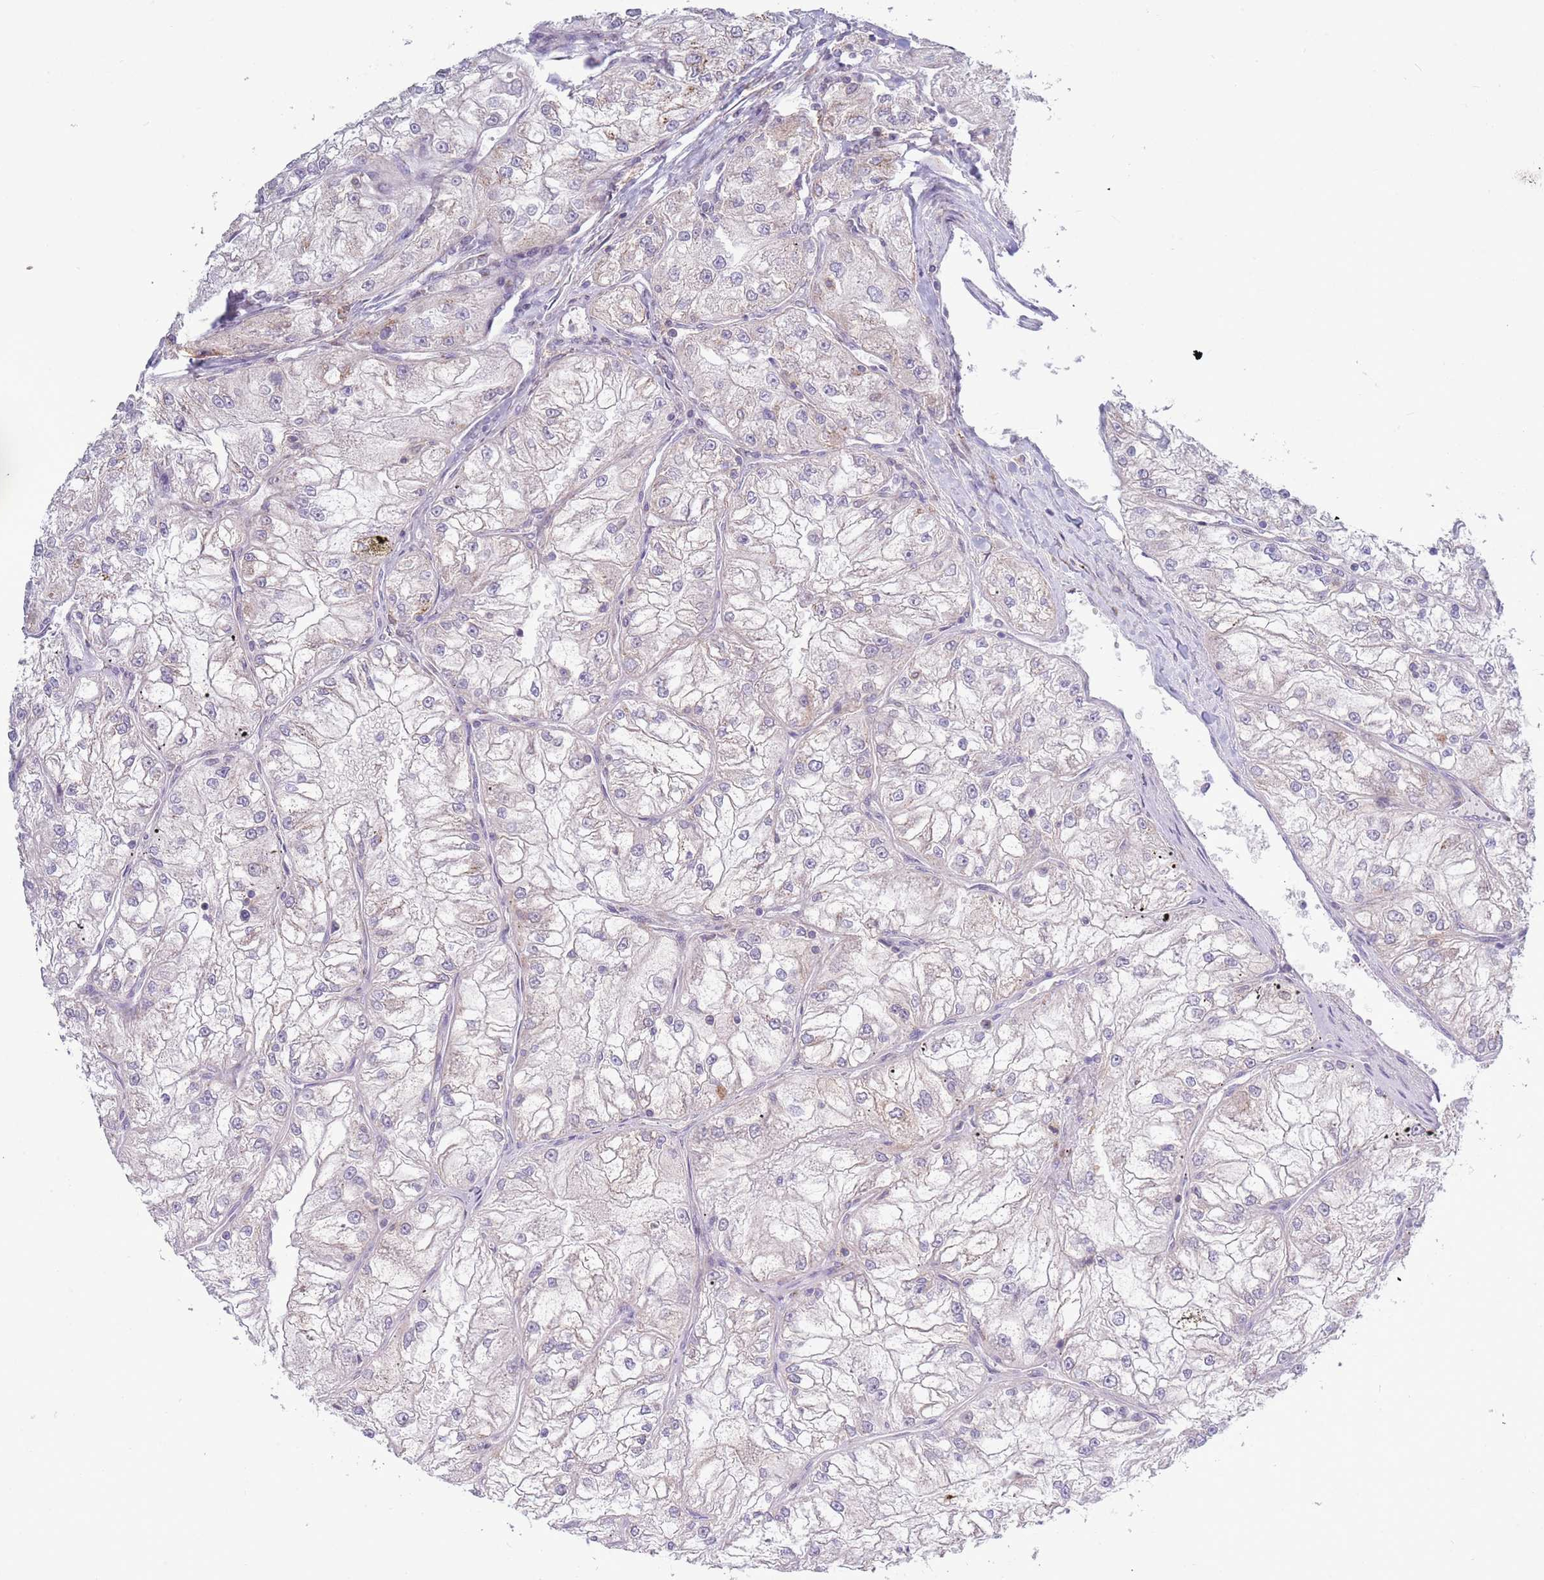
{"staining": {"intensity": "negative", "quantity": "none", "location": "none"}, "tissue": "renal cancer", "cell_type": "Tumor cells", "image_type": "cancer", "snomed": [{"axis": "morphology", "description": "Adenocarcinoma, NOS"}, {"axis": "topography", "description": "Kidney"}], "caption": "Immunohistochemistry histopathology image of renal cancer stained for a protein (brown), which reveals no positivity in tumor cells.", "gene": "ACSBG1", "patient": {"sex": "female", "age": 72}}